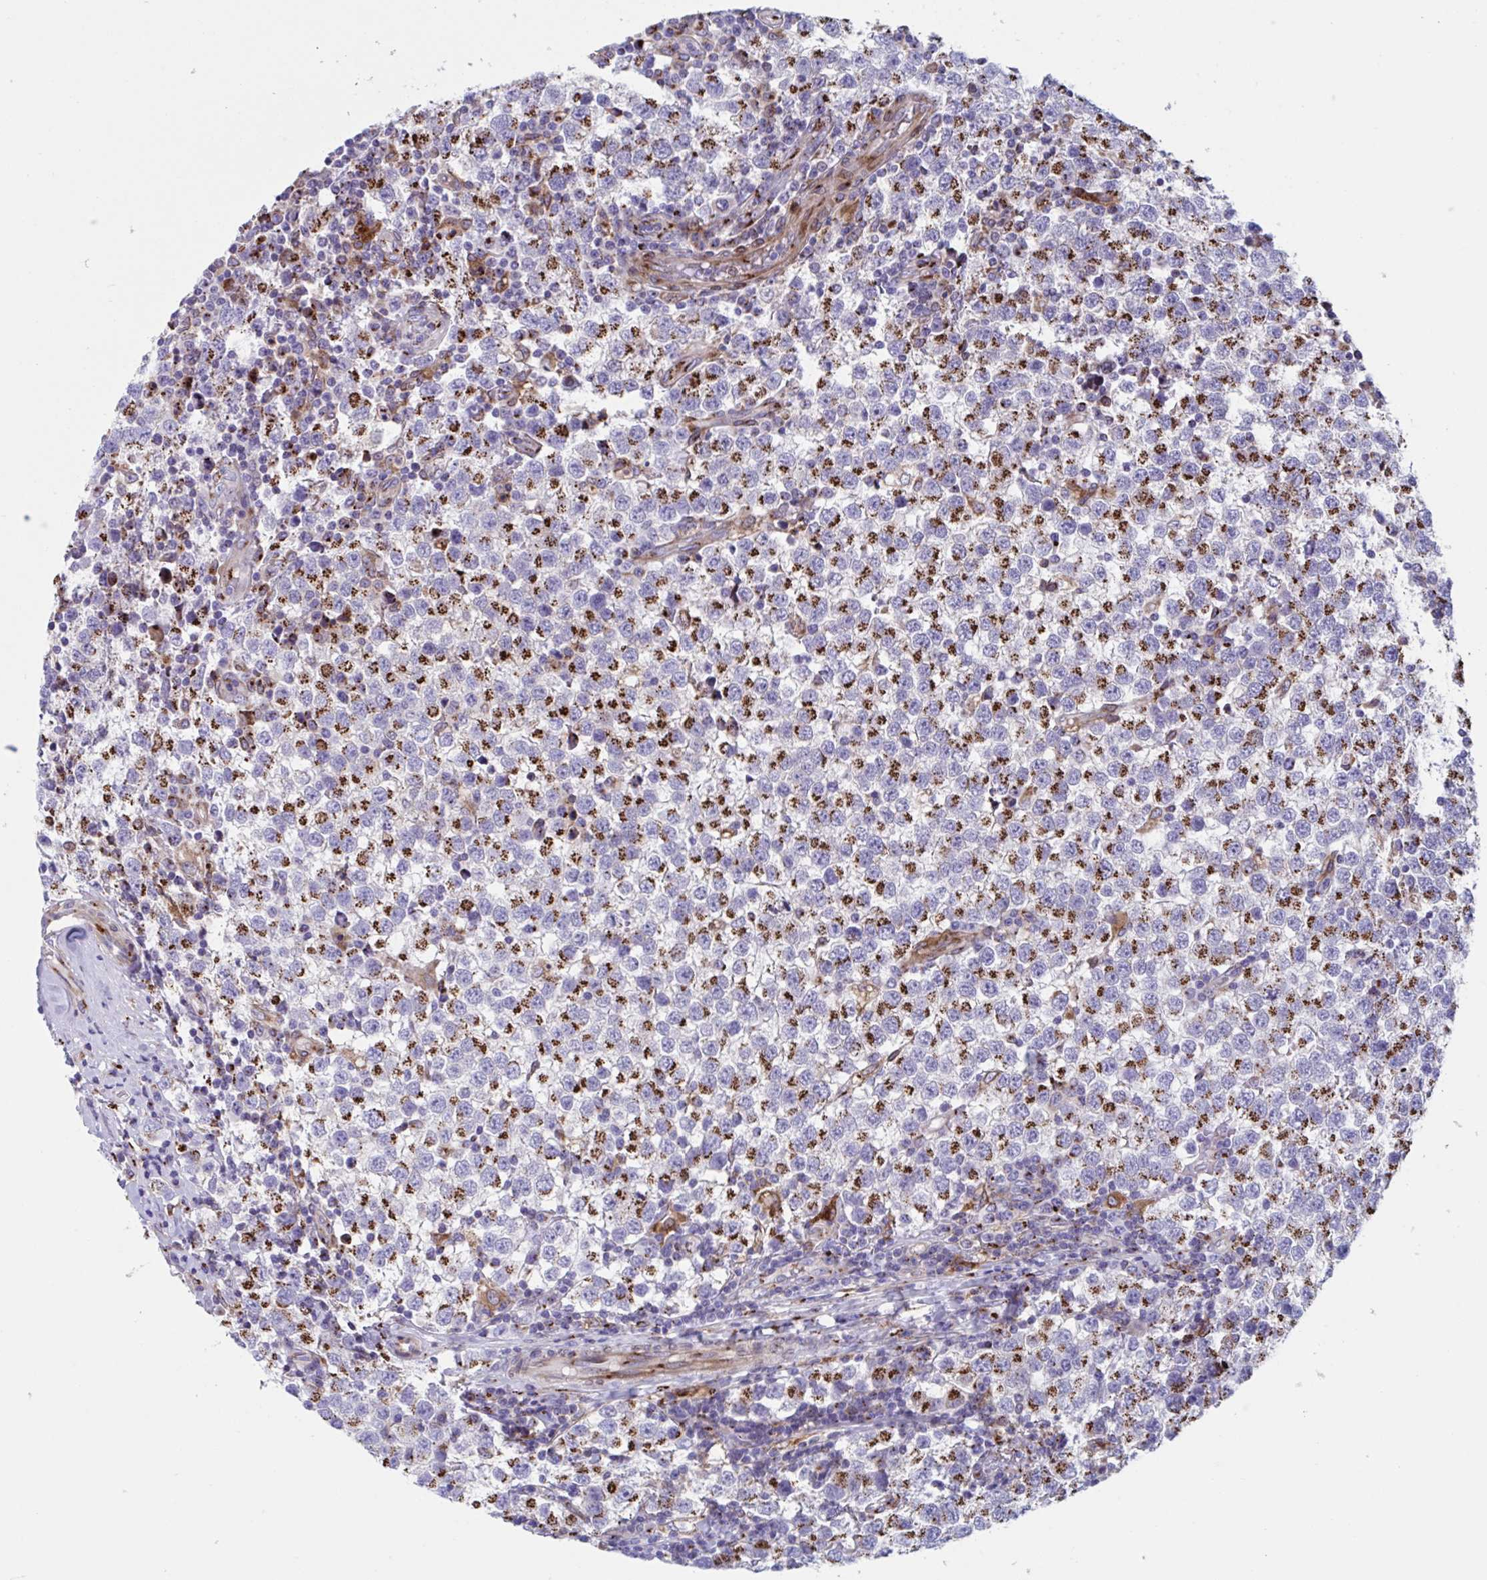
{"staining": {"intensity": "strong", "quantity": ">75%", "location": "cytoplasmic/membranous"}, "tissue": "testis cancer", "cell_type": "Tumor cells", "image_type": "cancer", "snomed": [{"axis": "morphology", "description": "Seminoma, NOS"}, {"axis": "topography", "description": "Testis"}], "caption": "An image of human seminoma (testis) stained for a protein exhibits strong cytoplasmic/membranous brown staining in tumor cells.", "gene": "RFK", "patient": {"sex": "male", "age": 34}}